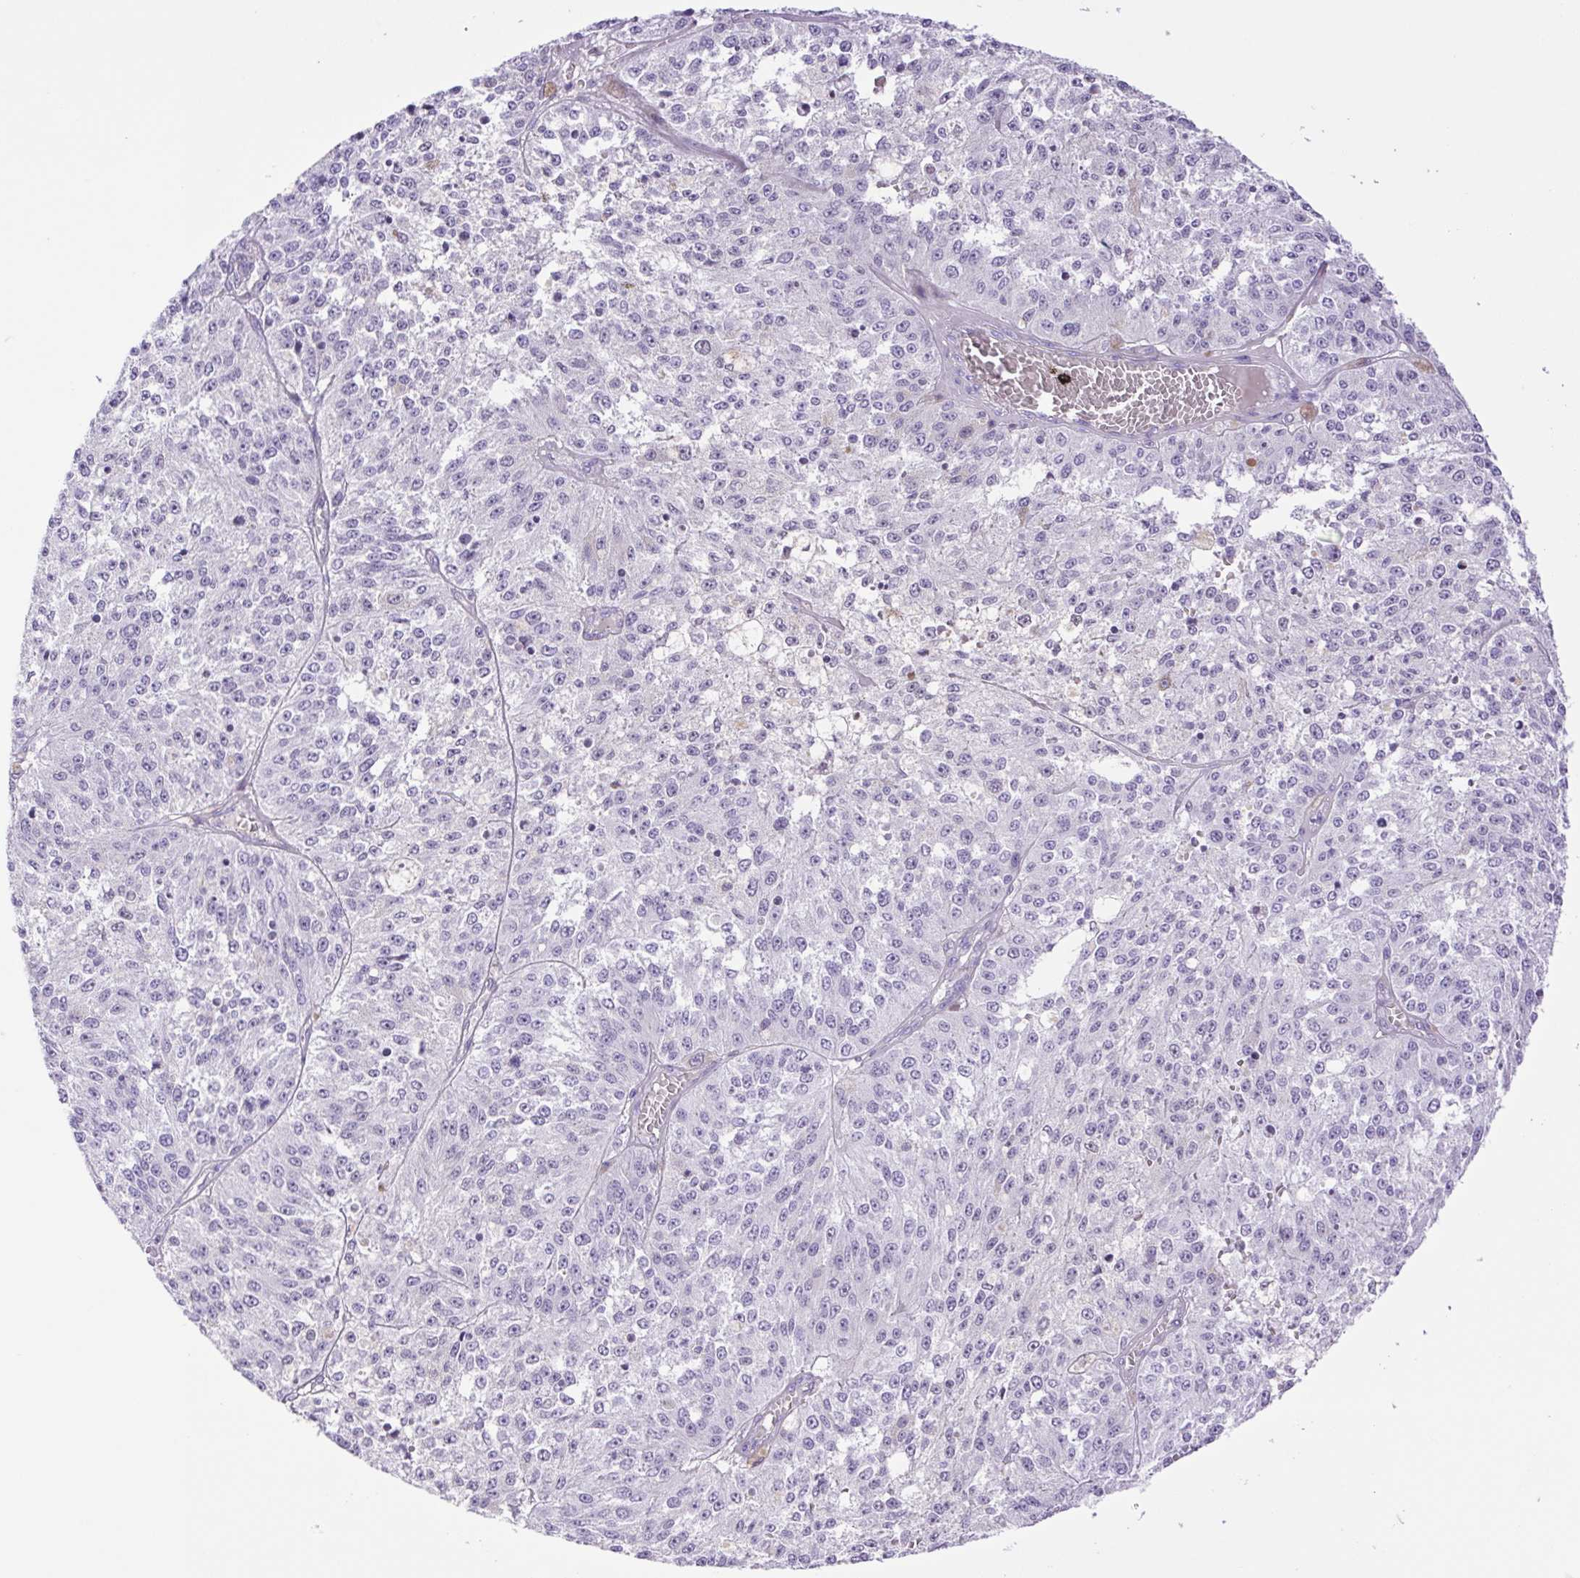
{"staining": {"intensity": "negative", "quantity": "none", "location": "none"}, "tissue": "melanoma", "cell_type": "Tumor cells", "image_type": "cancer", "snomed": [{"axis": "morphology", "description": "Malignant melanoma, Metastatic site"}, {"axis": "topography", "description": "Lymph node"}], "caption": "IHC histopathology image of neoplastic tissue: human malignant melanoma (metastatic site) stained with DAB reveals no significant protein expression in tumor cells.", "gene": "CDSN", "patient": {"sex": "female", "age": 64}}